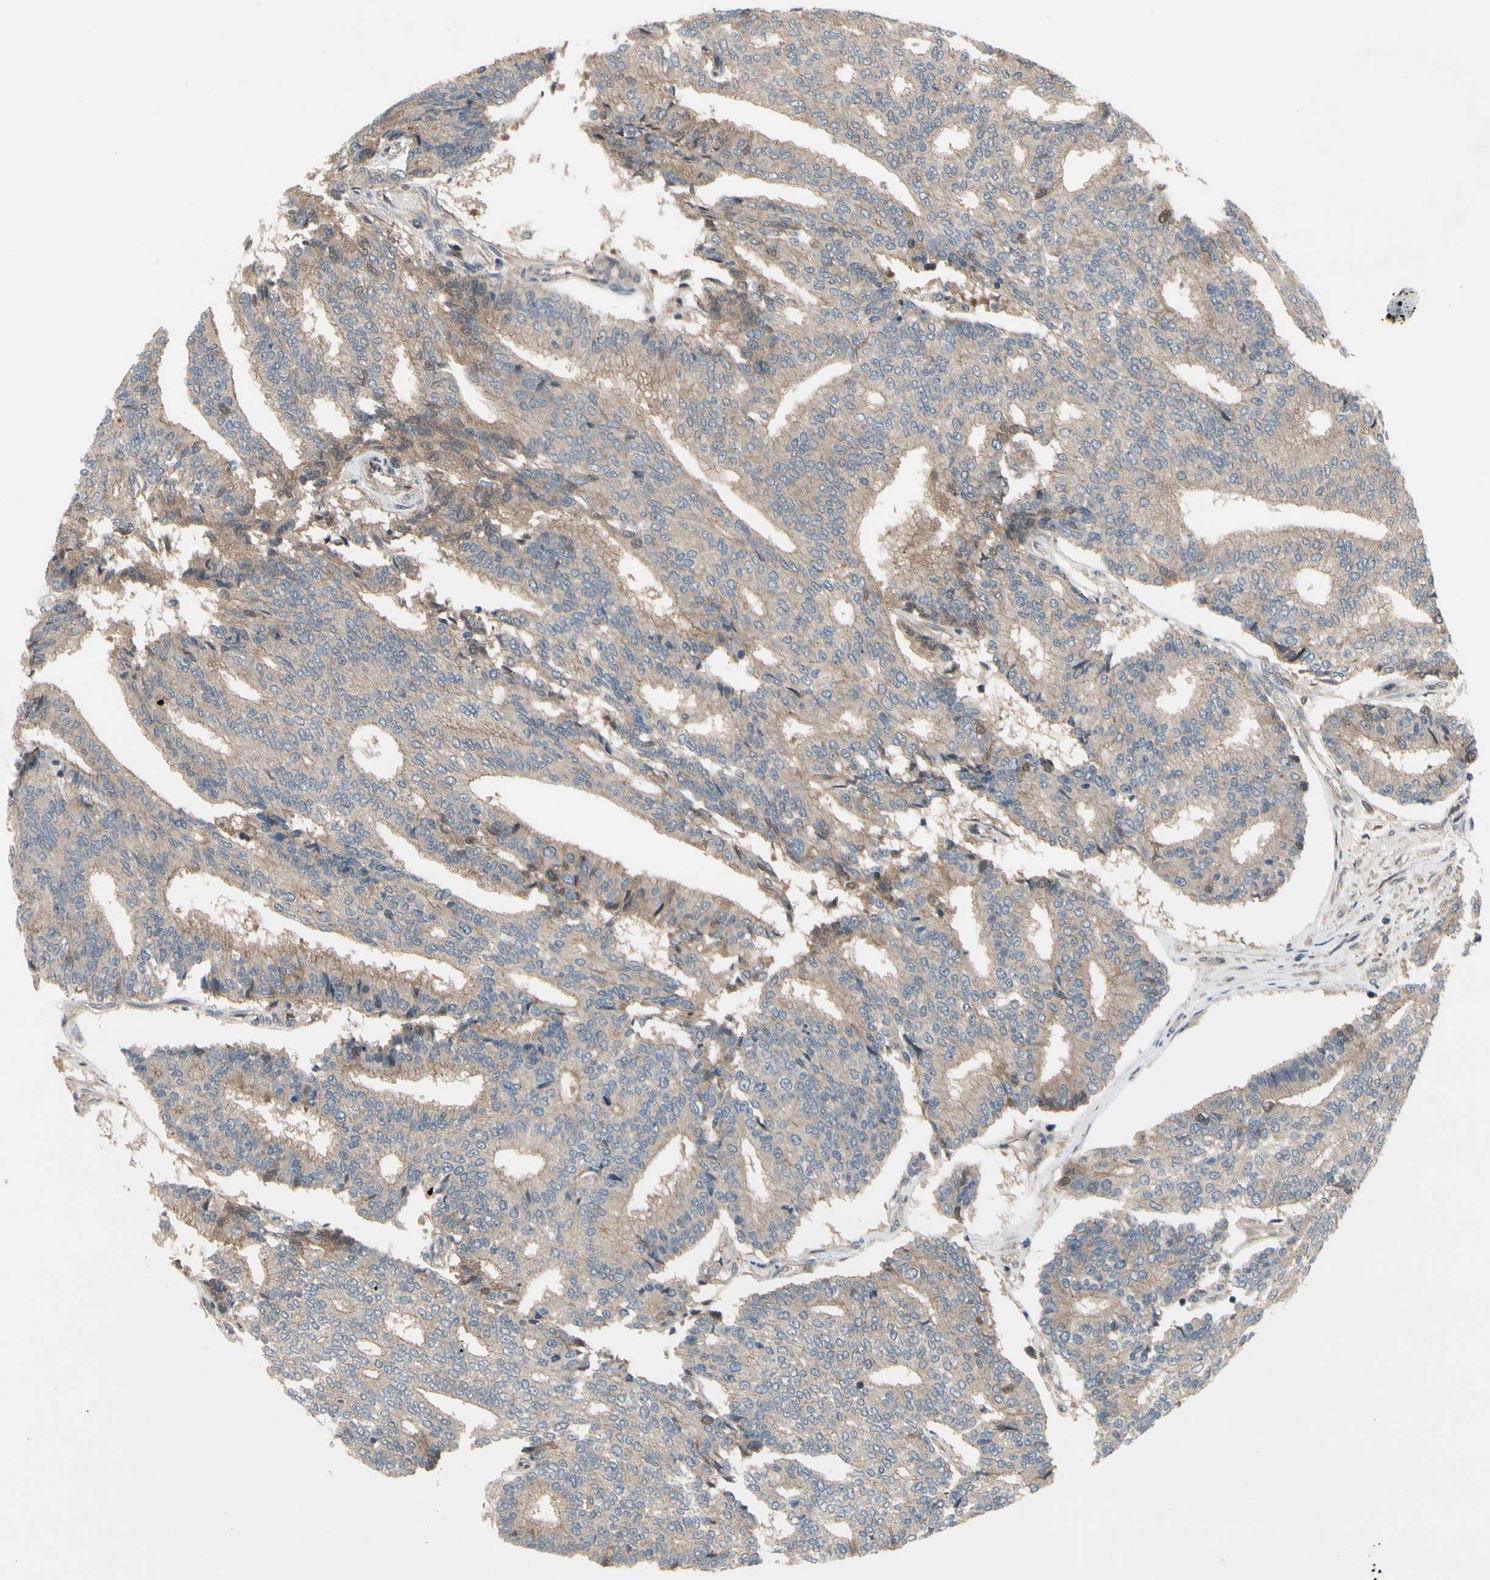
{"staining": {"intensity": "weak", "quantity": ">75%", "location": "cytoplasmic/membranous"}, "tissue": "prostate cancer", "cell_type": "Tumor cells", "image_type": "cancer", "snomed": [{"axis": "morphology", "description": "Adenocarcinoma, High grade"}, {"axis": "topography", "description": "Prostate"}], "caption": "Protein staining reveals weak cytoplasmic/membranous positivity in approximately >75% of tumor cells in high-grade adenocarcinoma (prostate).", "gene": "ICAM5", "patient": {"sex": "male", "age": 55}}